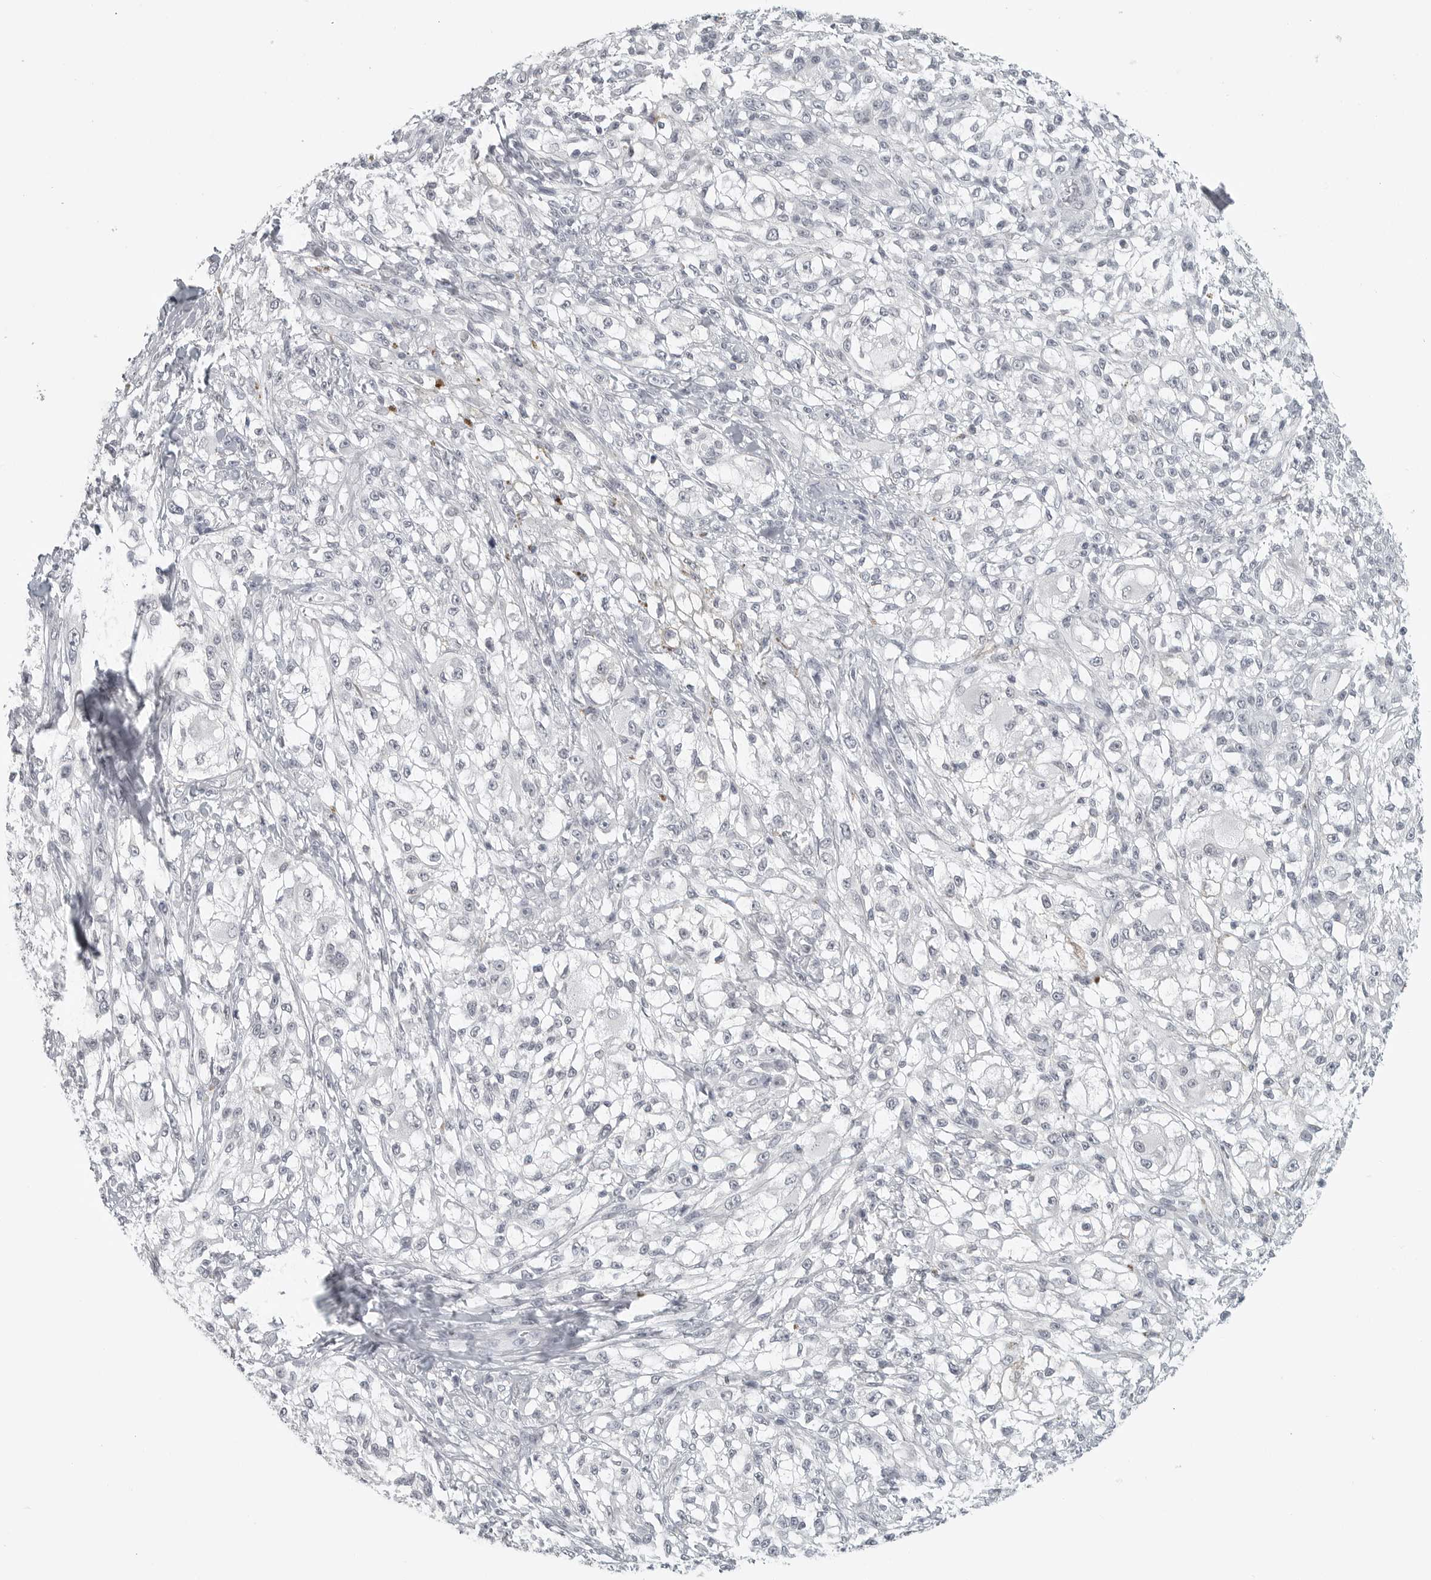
{"staining": {"intensity": "negative", "quantity": "none", "location": "none"}, "tissue": "melanoma", "cell_type": "Tumor cells", "image_type": "cancer", "snomed": [{"axis": "morphology", "description": "Malignant melanoma, NOS"}, {"axis": "topography", "description": "Skin of head"}], "caption": "Tumor cells show no significant expression in malignant melanoma. Brightfield microscopy of immunohistochemistry (IHC) stained with DAB (brown) and hematoxylin (blue), captured at high magnification.", "gene": "BPIFA1", "patient": {"sex": "male", "age": 83}}